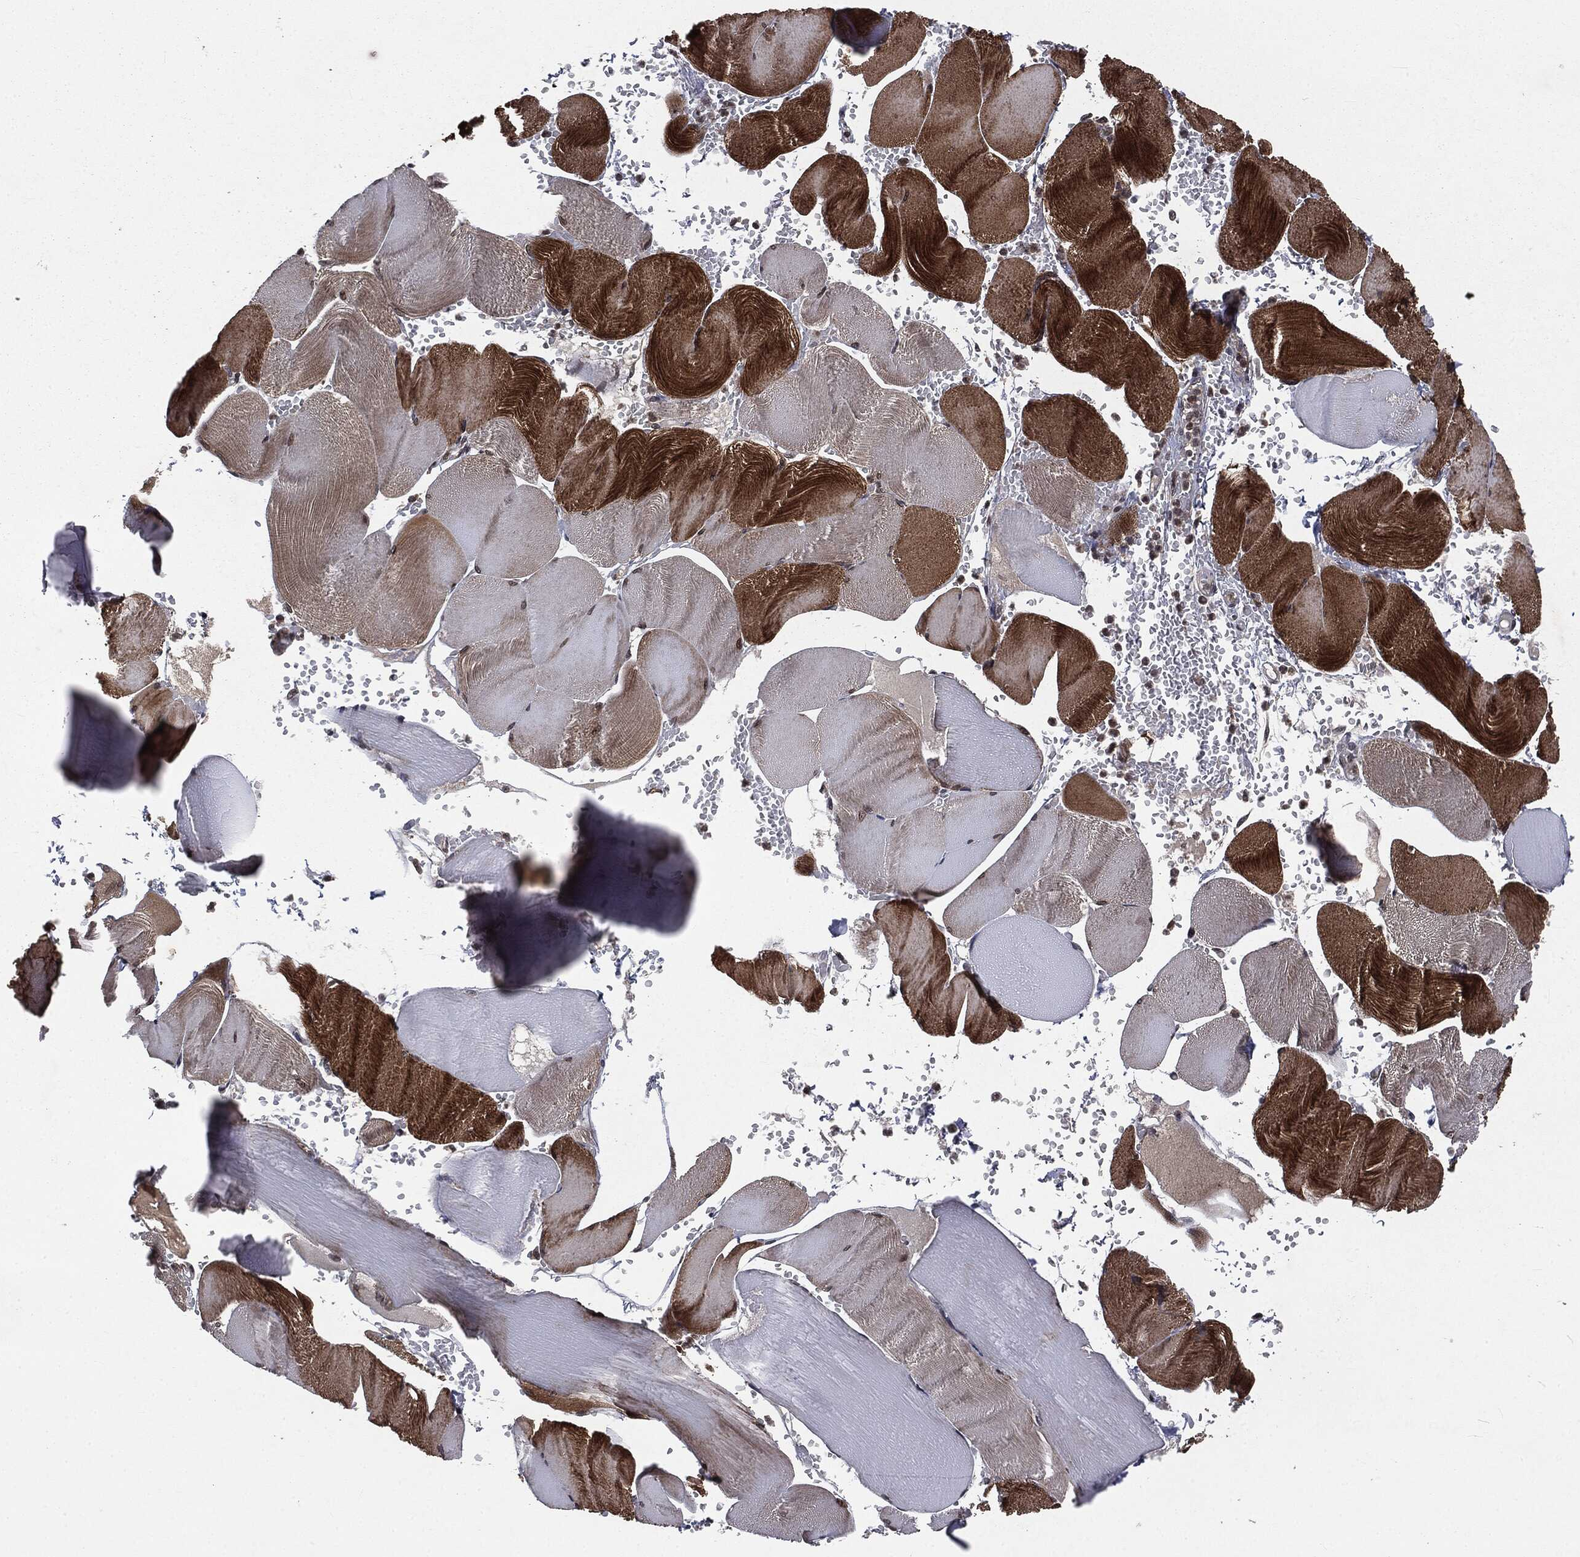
{"staining": {"intensity": "strong", "quantity": "<25%", "location": "cytoplasmic/membranous"}, "tissue": "skeletal muscle", "cell_type": "Myocytes", "image_type": "normal", "snomed": [{"axis": "morphology", "description": "Normal tissue, NOS"}, {"axis": "topography", "description": "Skeletal muscle"}], "caption": "This histopathology image demonstrates immunohistochemistry staining of normal skeletal muscle, with medium strong cytoplasmic/membranous staining in about <25% of myocytes.", "gene": "STAU2", "patient": {"sex": "male", "age": 56}}